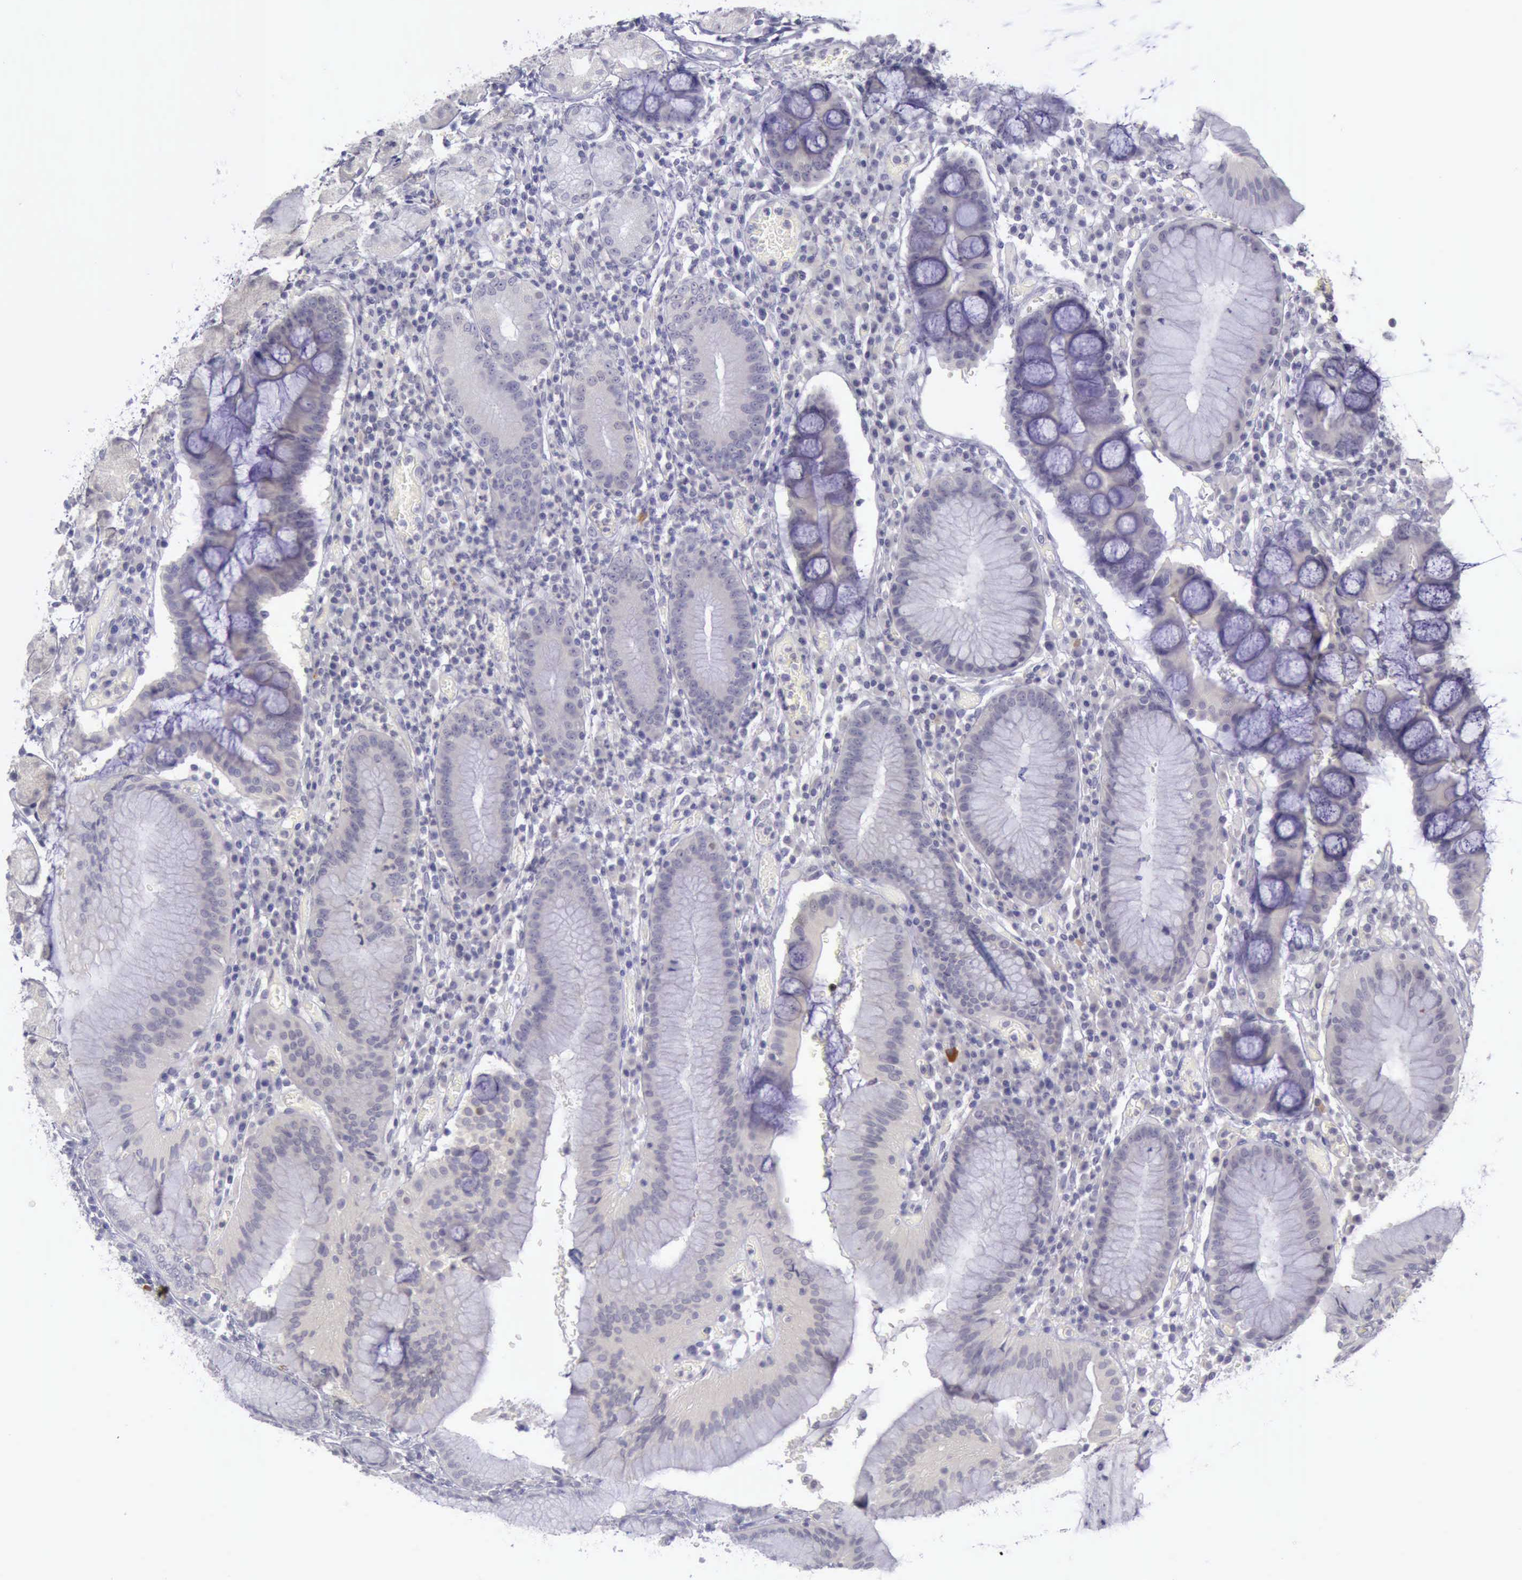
{"staining": {"intensity": "negative", "quantity": "none", "location": "none"}, "tissue": "stomach", "cell_type": "Glandular cells", "image_type": "normal", "snomed": [{"axis": "morphology", "description": "Normal tissue, NOS"}, {"axis": "topography", "description": "Stomach, lower"}], "caption": "This micrograph is of unremarkable stomach stained with IHC to label a protein in brown with the nuclei are counter-stained blue. There is no positivity in glandular cells.", "gene": "ARNT2", "patient": {"sex": "female", "age": 73}}